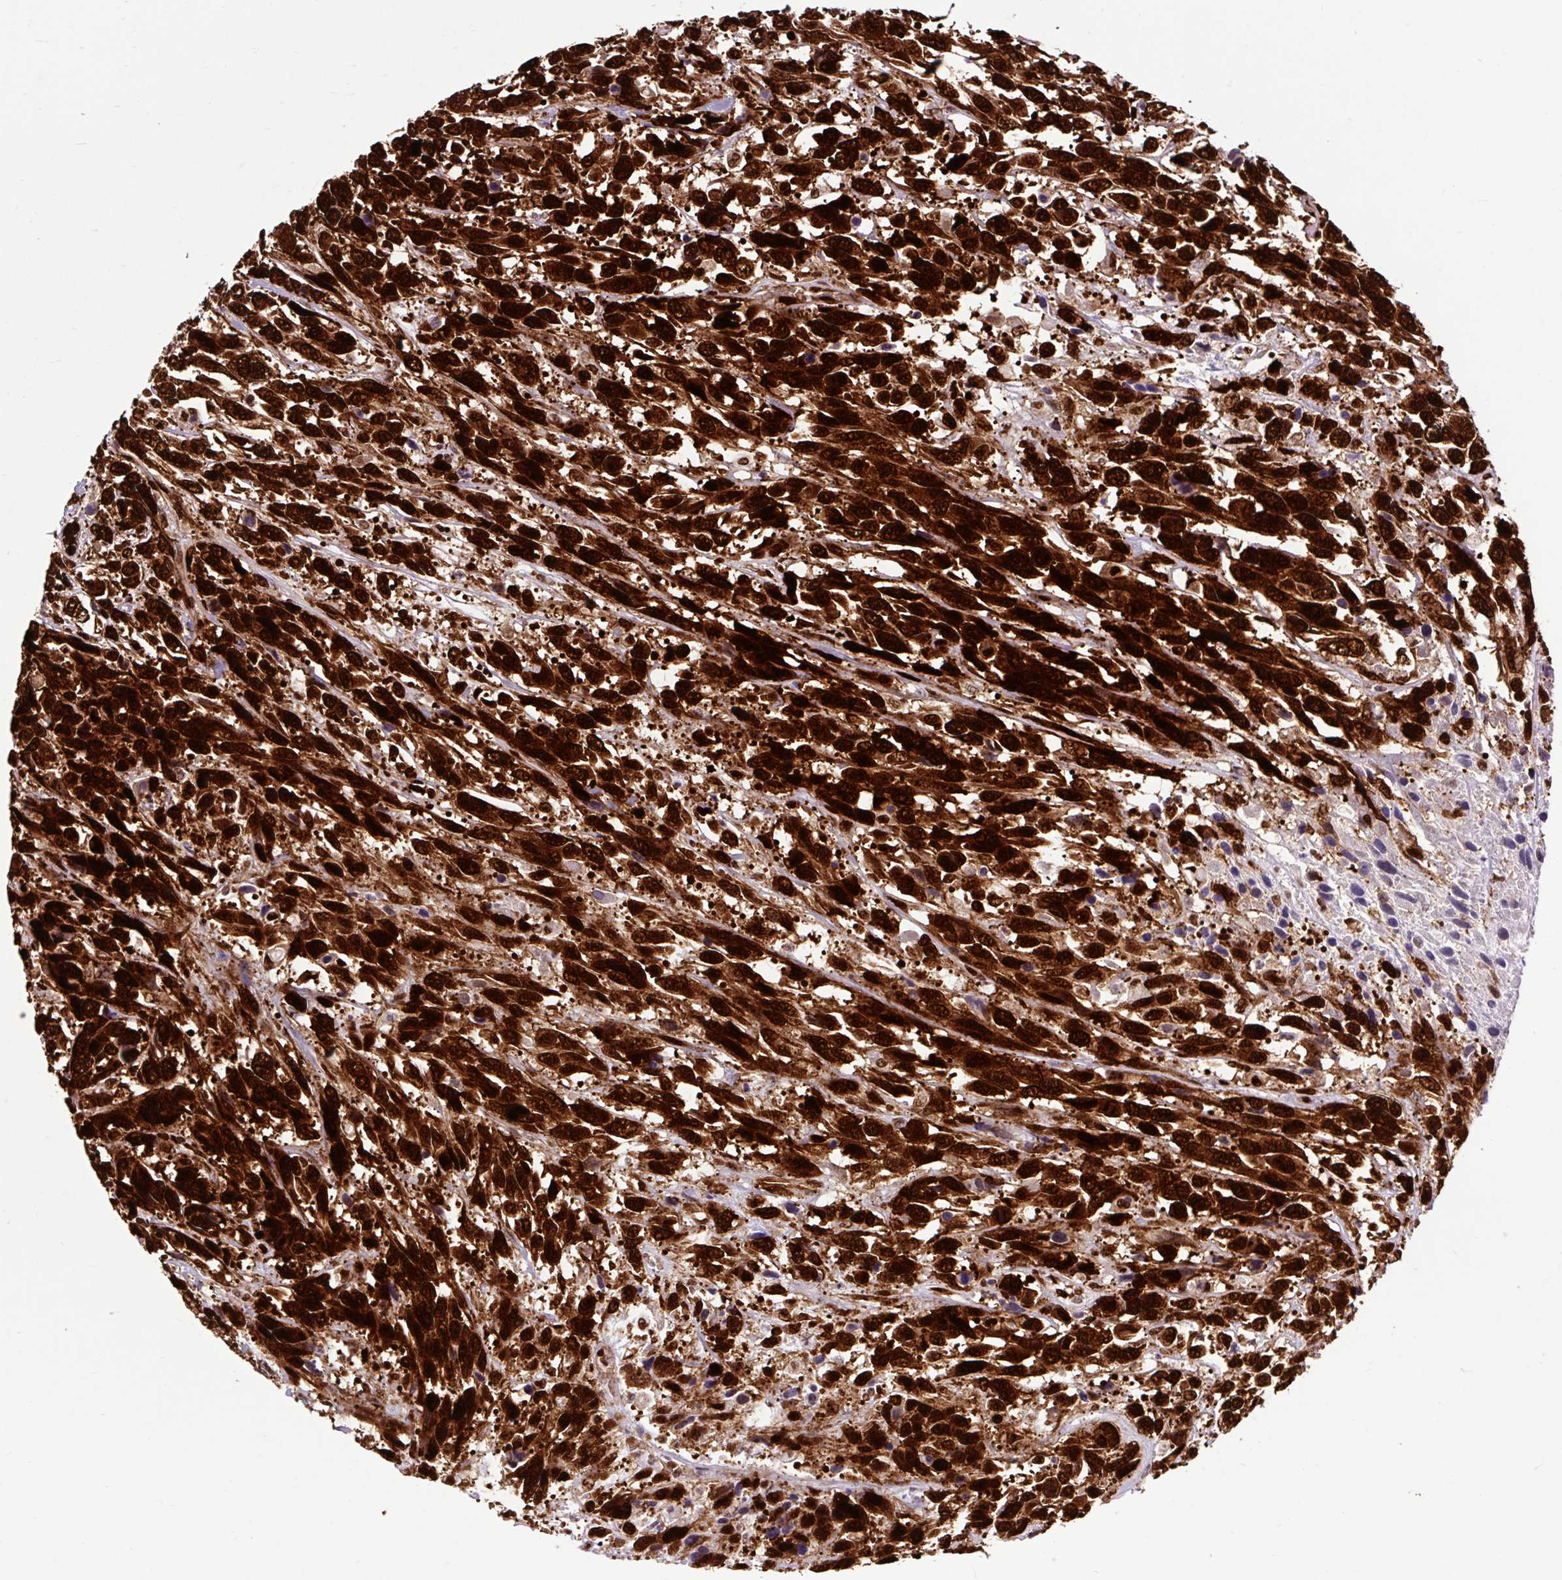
{"staining": {"intensity": "strong", "quantity": ">75%", "location": "cytoplasmic/membranous,nuclear"}, "tissue": "urothelial cancer", "cell_type": "Tumor cells", "image_type": "cancer", "snomed": [{"axis": "morphology", "description": "Urothelial carcinoma, High grade"}, {"axis": "topography", "description": "Urinary bladder"}], "caption": "Strong cytoplasmic/membranous and nuclear staining is identified in about >75% of tumor cells in high-grade urothelial carcinoma. (DAB IHC with brightfield microscopy, high magnification).", "gene": "FUS", "patient": {"sex": "female", "age": 70}}